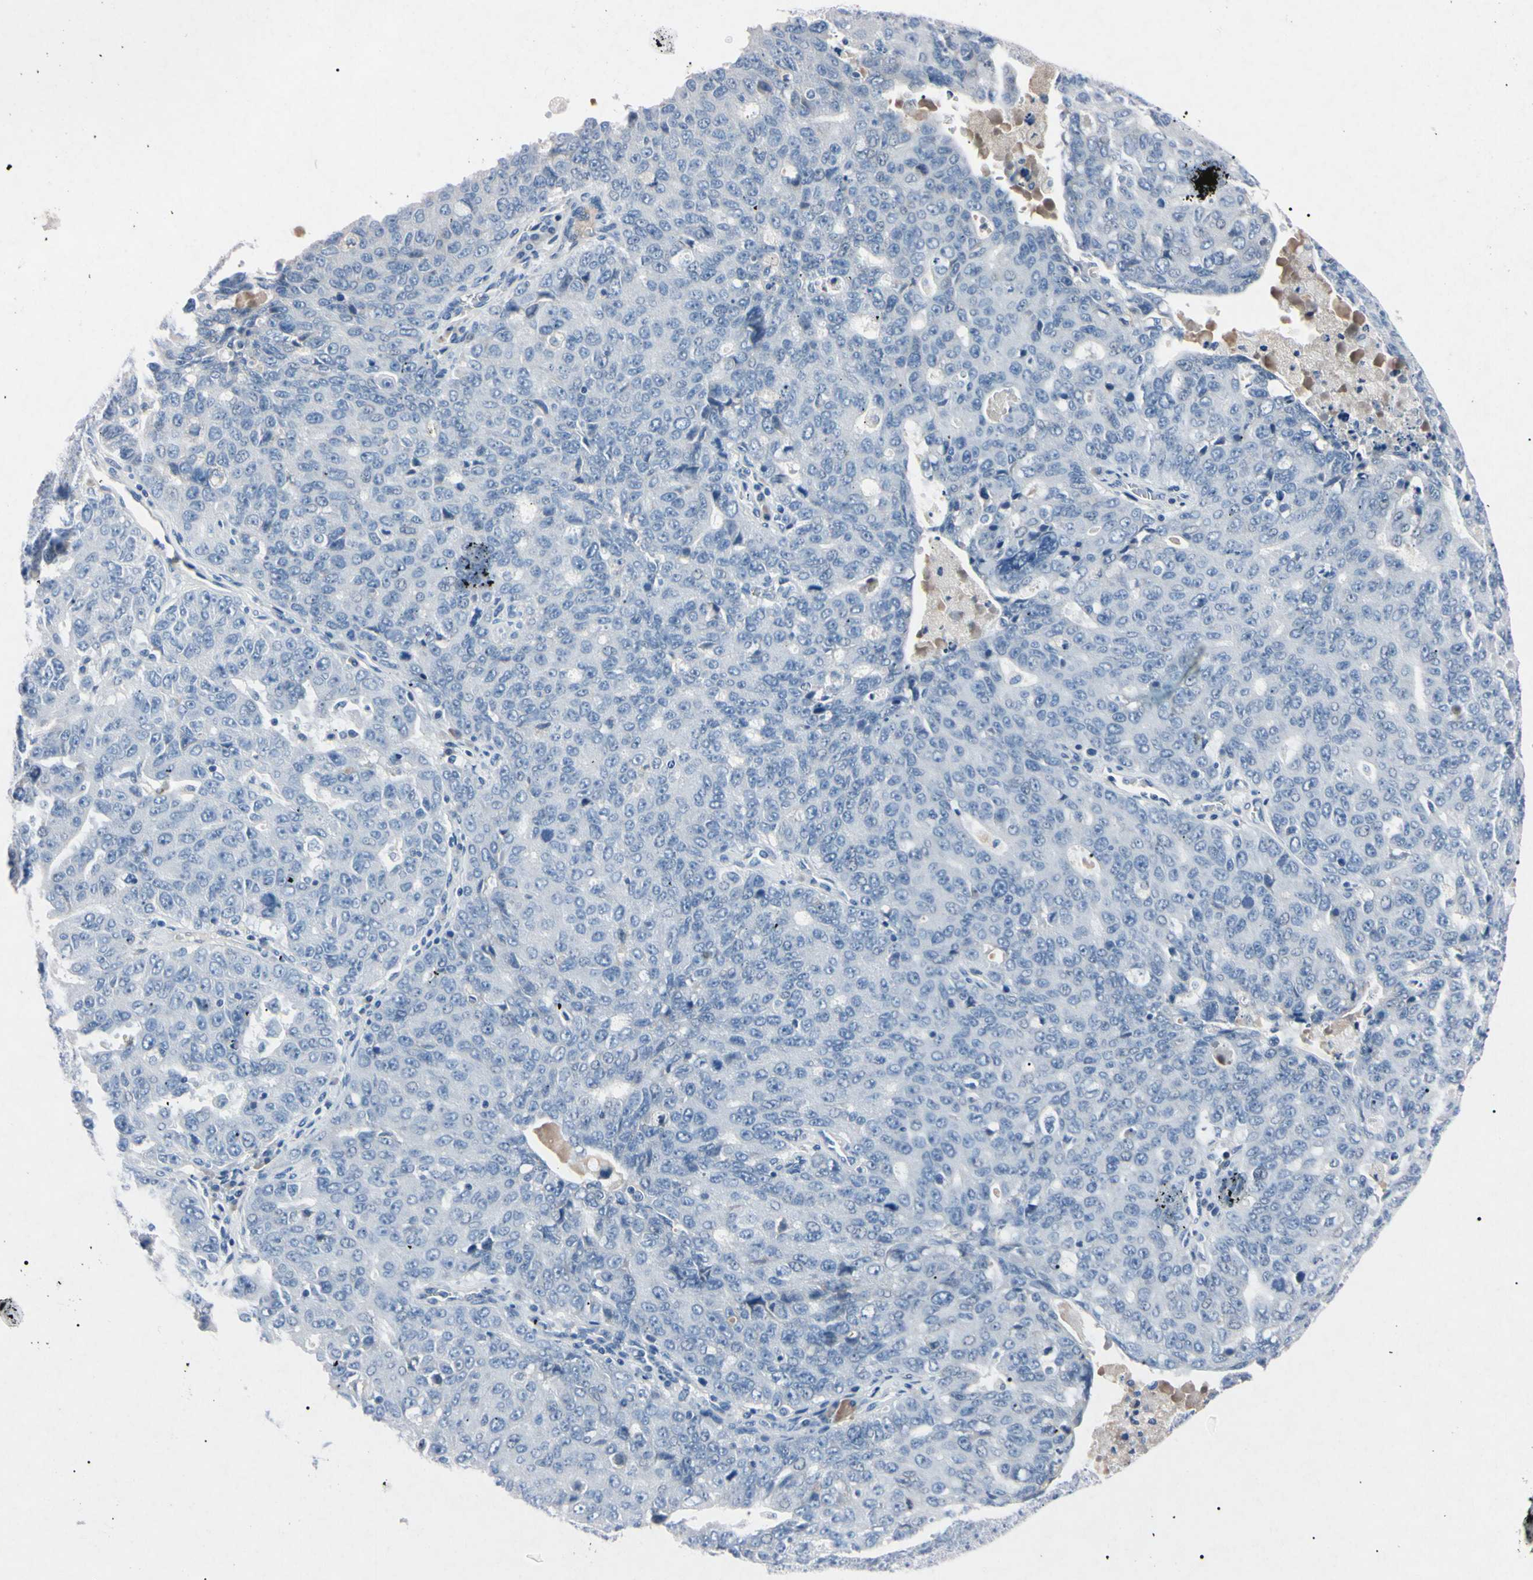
{"staining": {"intensity": "negative", "quantity": "none", "location": "none"}, "tissue": "ovarian cancer", "cell_type": "Tumor cells", "image_type": "cancer", "snomed": [{"axis": "morphology", "description": "Carcinoma, endometroid"}, {"axis": "topography", "description": "Ovary"}], "caption": "Tumor cells are negative for brown protein staining in endometroid carcinoma (ovarian). (Immunohistochemistry (ihc), brightfield microscopy, high magnification).", "gene": "ELN", "patient": {"sex": "female", "age": 62}}